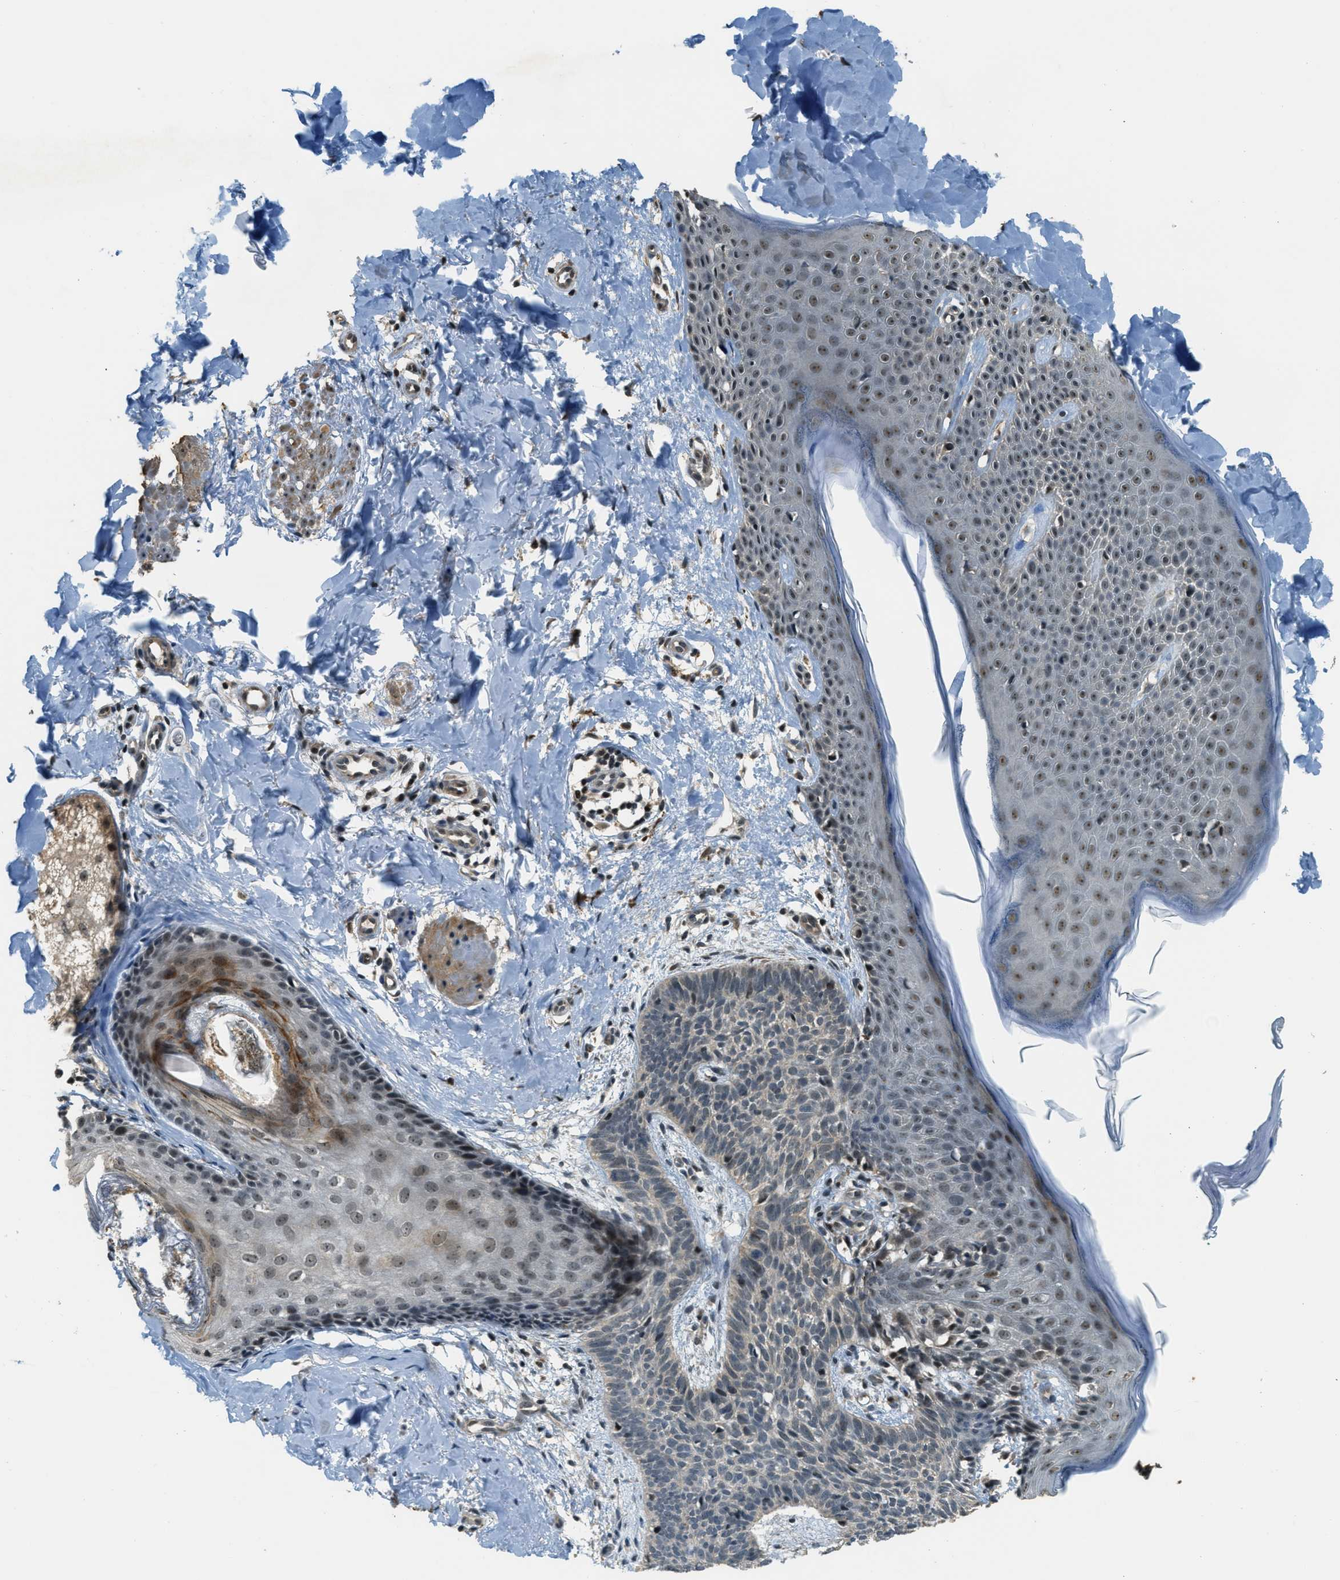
{"staining": {"intensity": "weak", "quantity": "<25%", "location": "cytoplasmic/membranous"}, "tissue": "skin cancer", "cell_type": "Tumor cells", "image_type": "cancer", "snomed": [{"axis": "morphology", "description": "Basal cell carcinoma"}, {"axis": "topography", "description": "Skin"}], "caption": "Immunohistochemical staining of human basal cell carcinoma (skin) exhibits no significant staining in tumor cells.", "gene": "MED21", "patient": {"sex": "male", "age": 60}}